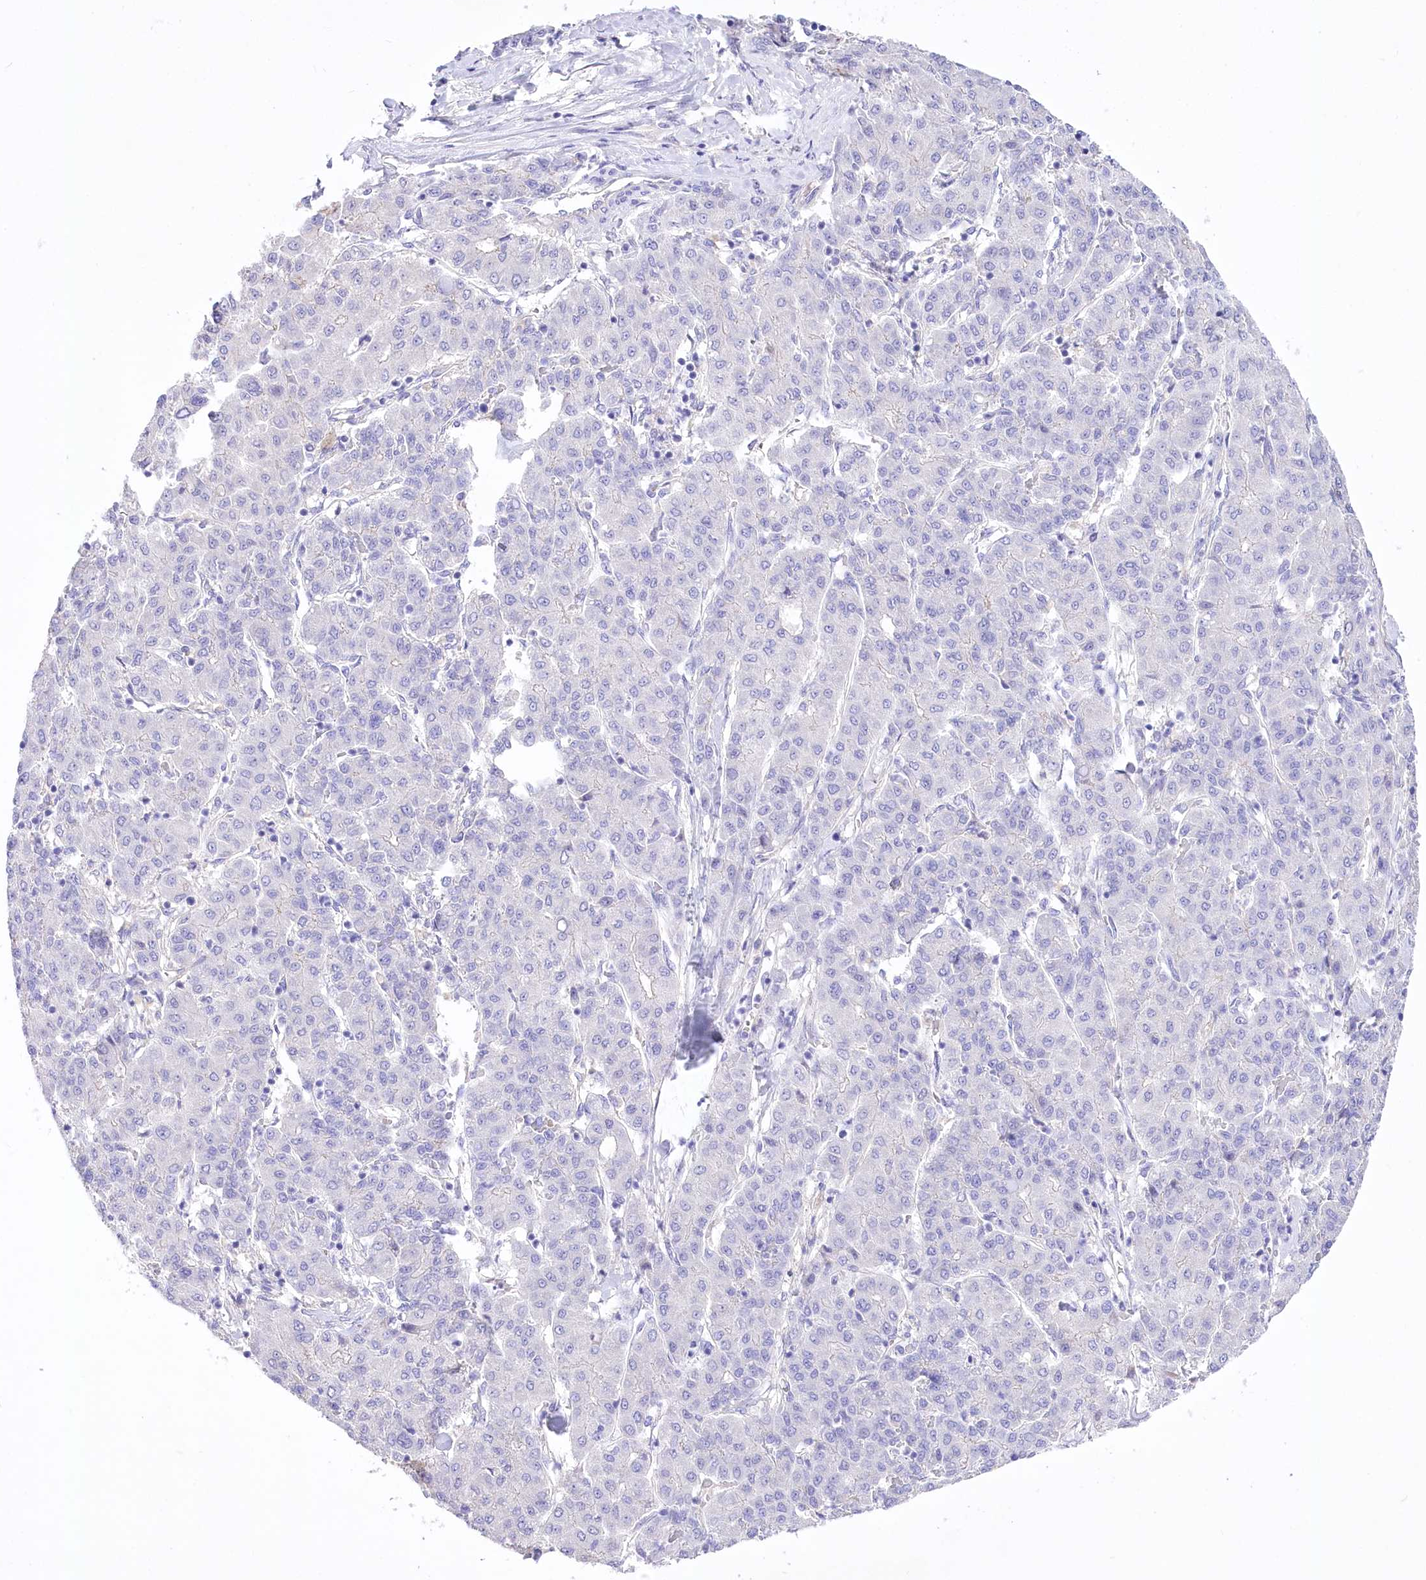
{"staining": {"intensity": "negative", "quantity": "none", "location": "none"}, "tissue": "liver cancer", "cell_type": "Tumor cells", "image_type": "cancer", "snomed": [{"axis": "morphology", "description": "Carcinoma, Hepatocellular, NOS"}, {"axis": "topography", "description": "Liver"}], "caption": "Tumor cells show no significant expression in hepatocellular carcinoma (liver).", "gene": "LRRC34", "patient": {"sex": "male", "age": 65}}